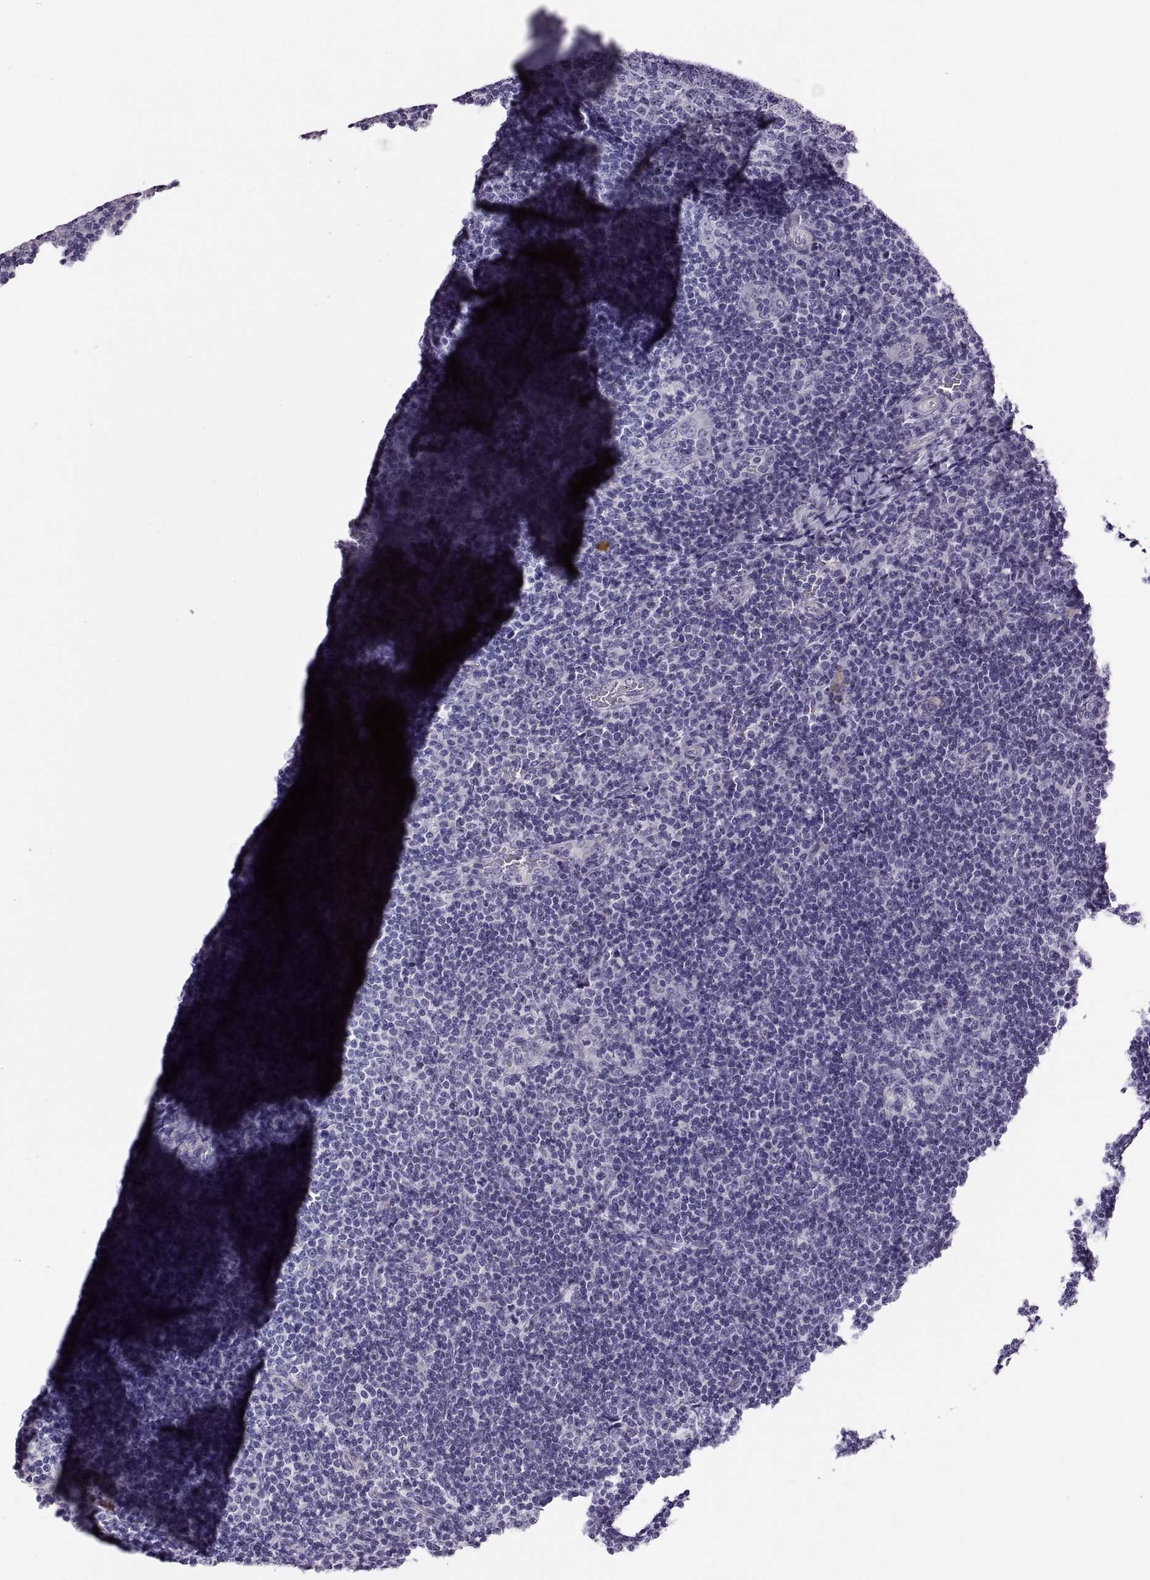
{"staining": {"intensity": "negative", "quantity": "none", "location": "none"}, "tissue": "tonsil", "cell_type": "Germinal center cells", "image_type": "normal", "snomed": [{"axis": "morphology", "description": "Normal tissue, NOS"}, {"axis": "topography", "description": "Tonsil"}], "caption": "DAB (3,3'-diaminobenzidine) immunohistochemical staining of normal tonsil shows no significant positivity in germinal center cells.", "gene": "VSX2", "patient": {"sex": "male", "age": 17}}